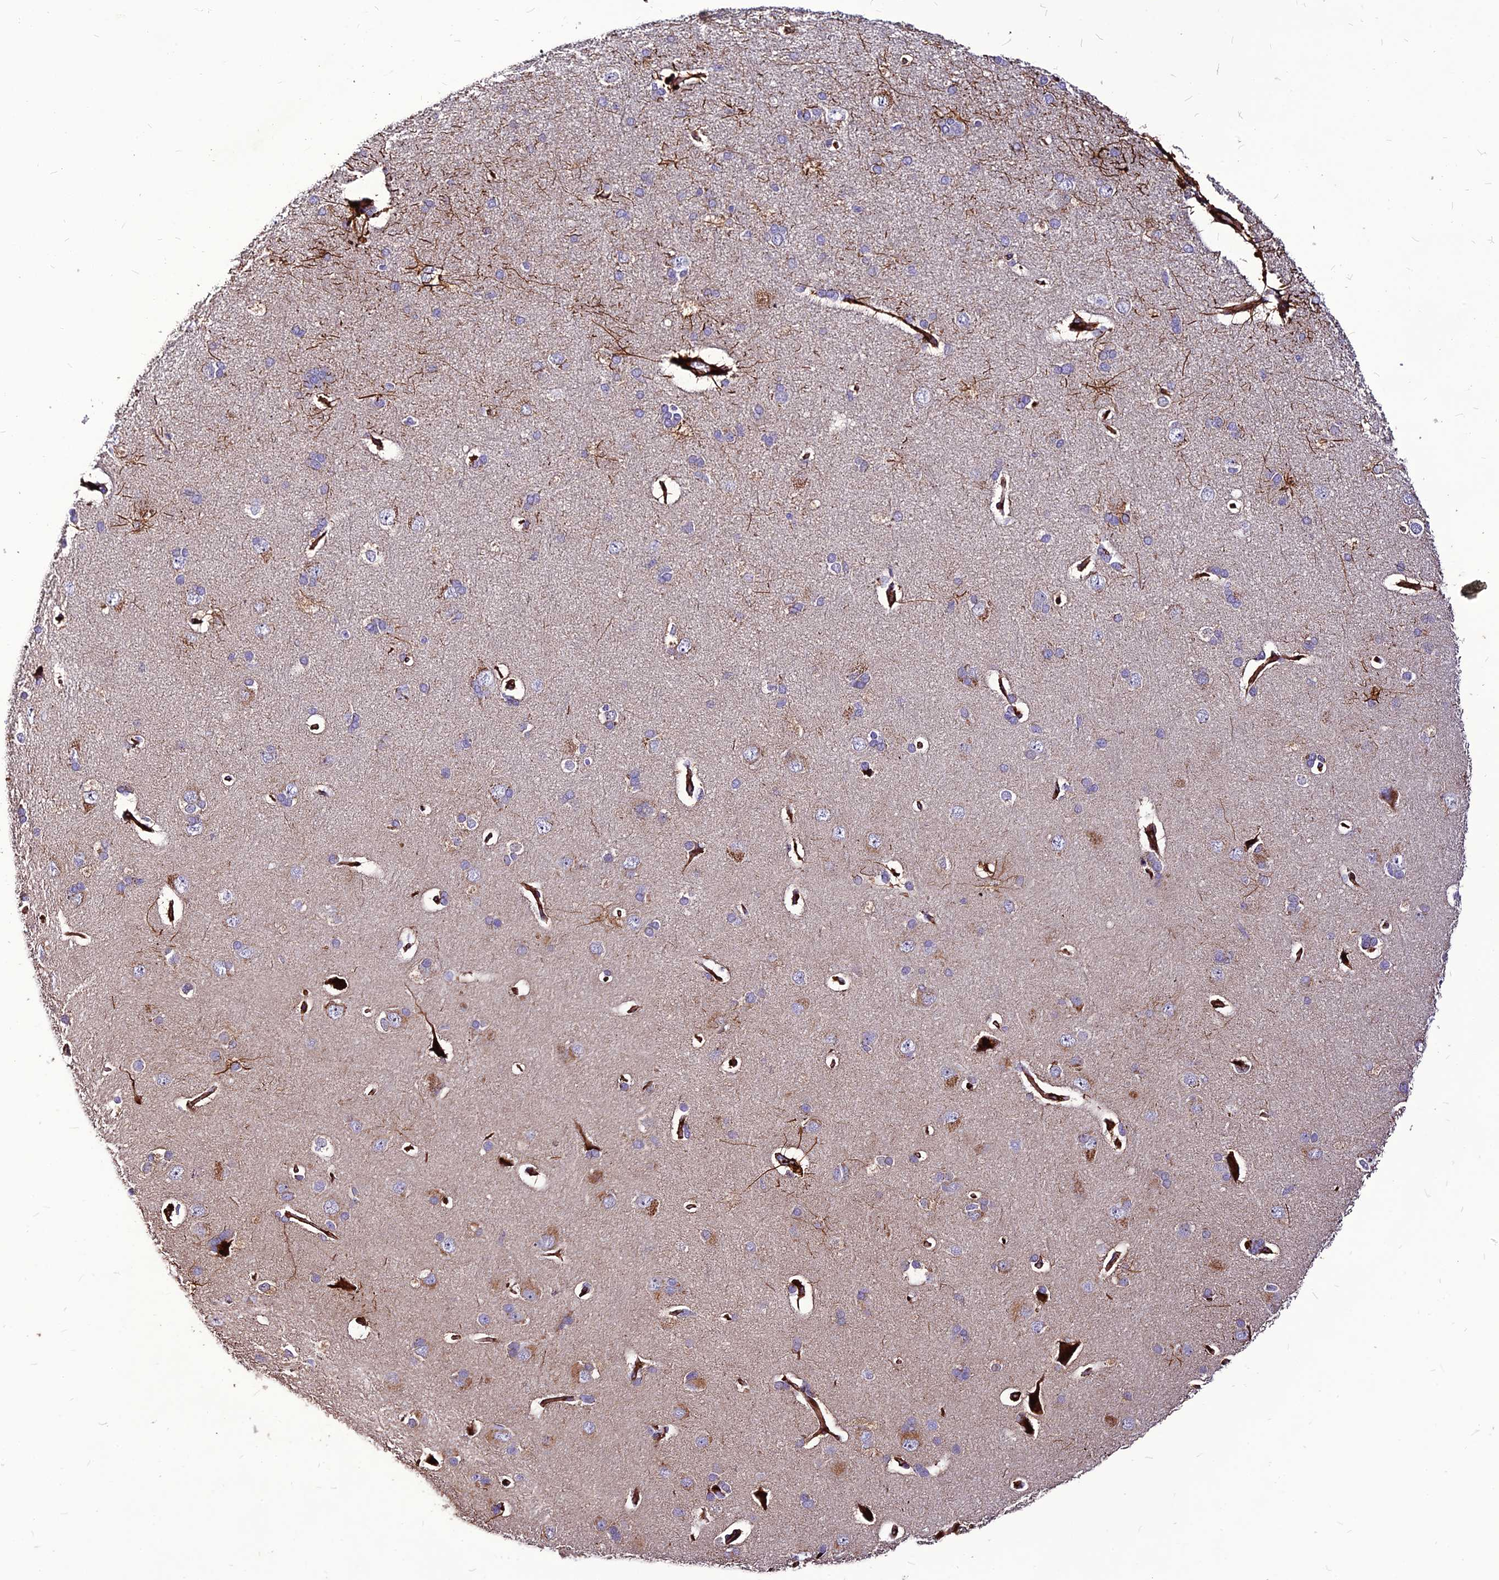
{"staining": {"intensity": "strong", "quantity": ">75%", "location": "cytoplasmic/membranous"}, "tissue": "cerebral cortex", "cell_type": "Endothelial cells", "image_type": "normal", "snomed": [{"axis": "morphology", "description": "Normal tissue, NOS"}, {"axis": "topography", "description": "Cerebral cortex"}], "caption": "Protein expression analysis of unremarkable human cerebral cortex reveals strong cytoplasmic/membranous expression in about >75% of endothelial cells. (Stains: DAB in brown, nuclei in blue, Microscopy: brightfield microscopy at high magnification).", "gene": "RIMOC1", "patient": {"sex": "male", "age": 62}}